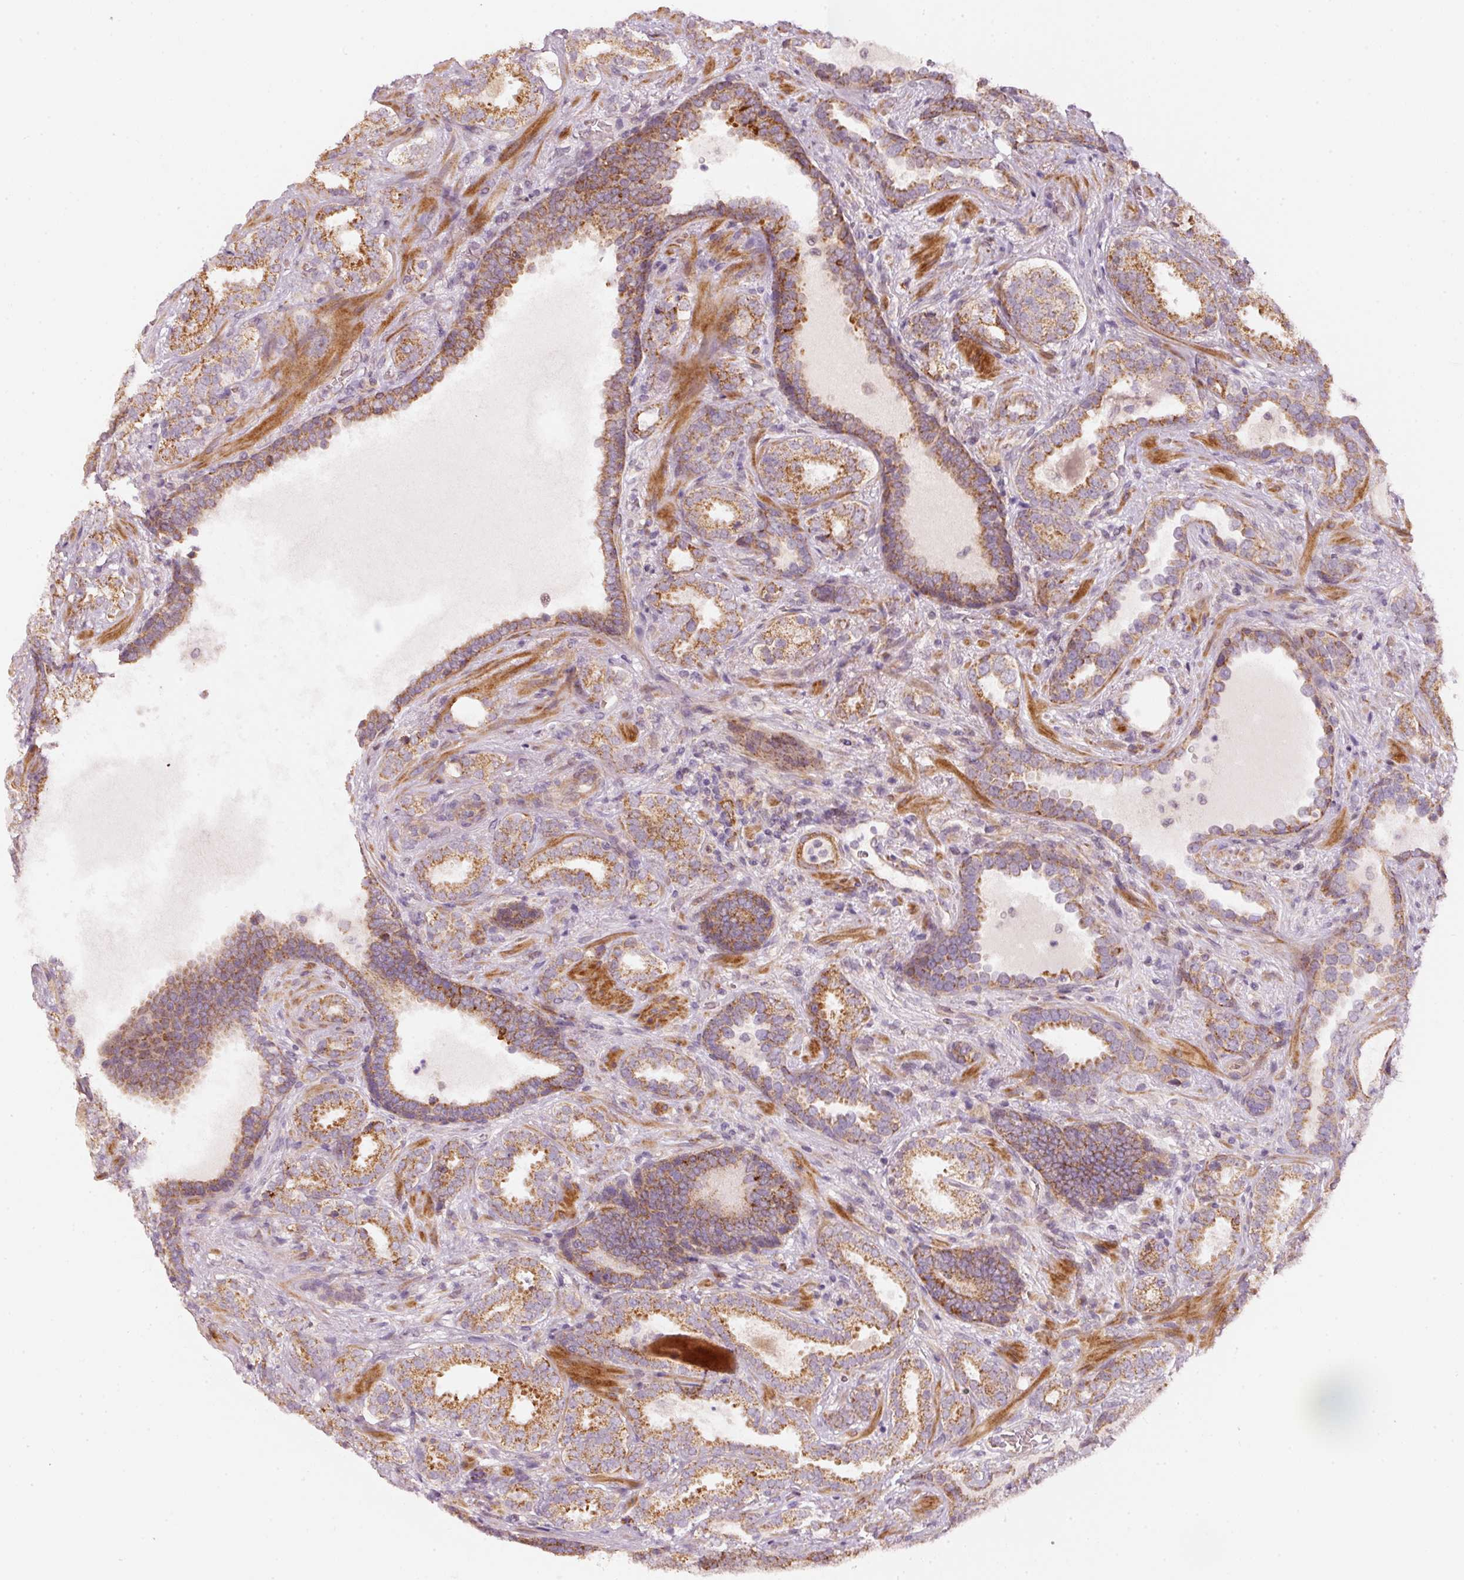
{"staining": {"intensity": "strong", "quantity": ">75%", "location": "cytoplasmic/membranous"}, "tissue": "prostate cancer", "cell_type": "Tumor cells", "image_type": "cancer", "snomed": [{"axis": "morphology", "description": "Adenocarcinoma, High grade"}, {"axis": "topography", "description": "Prostate"}], "caption": "Prostate cancer (adenocarcinoma (high-grade)) stained with IHC demonstrates strong cytoplasmic/membranous expression in about >75% of tumor cells.", "gene": "ARHGAP22", "patient": {"sex": "male", "age": 65}}